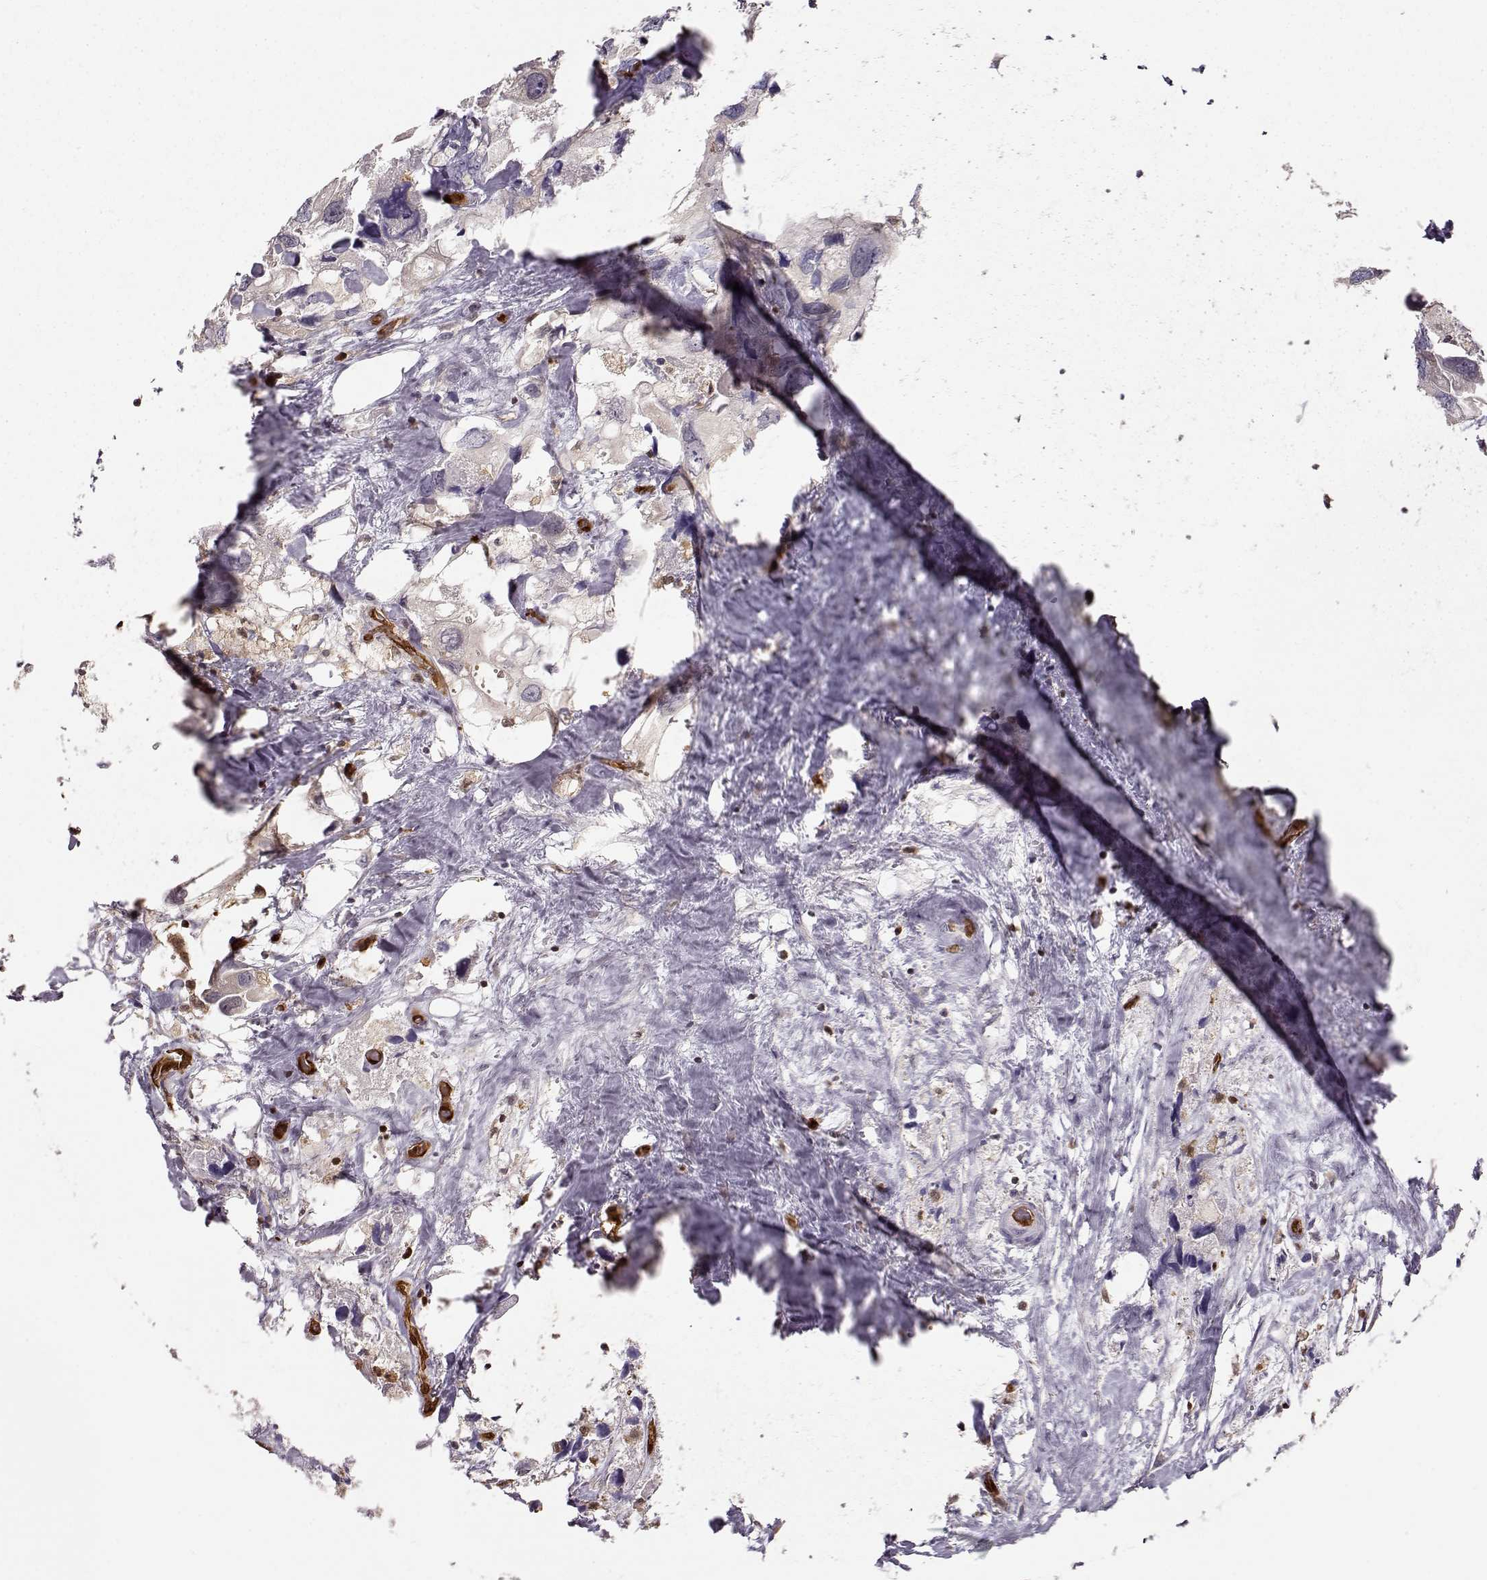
{"staining": {"intensity": "negative", "quantity": "none", "location": "none"}, "tissue": "urothelial cancer", "cell_type": "Tumor cells", "image_type": "cancer", "snomed": [{"axis": "morphology", "description": "Urothelial carcinoma, High grade"}, {"axis": "topography", "description": "Urinary bladder"}], "caption": "Immunohistochemistry (IHC) of high-grade urothelial carcinoma exhibits no expression in tumor cells.", "gene": "PNP", "patient": {"sex": "male", "age": 59}}